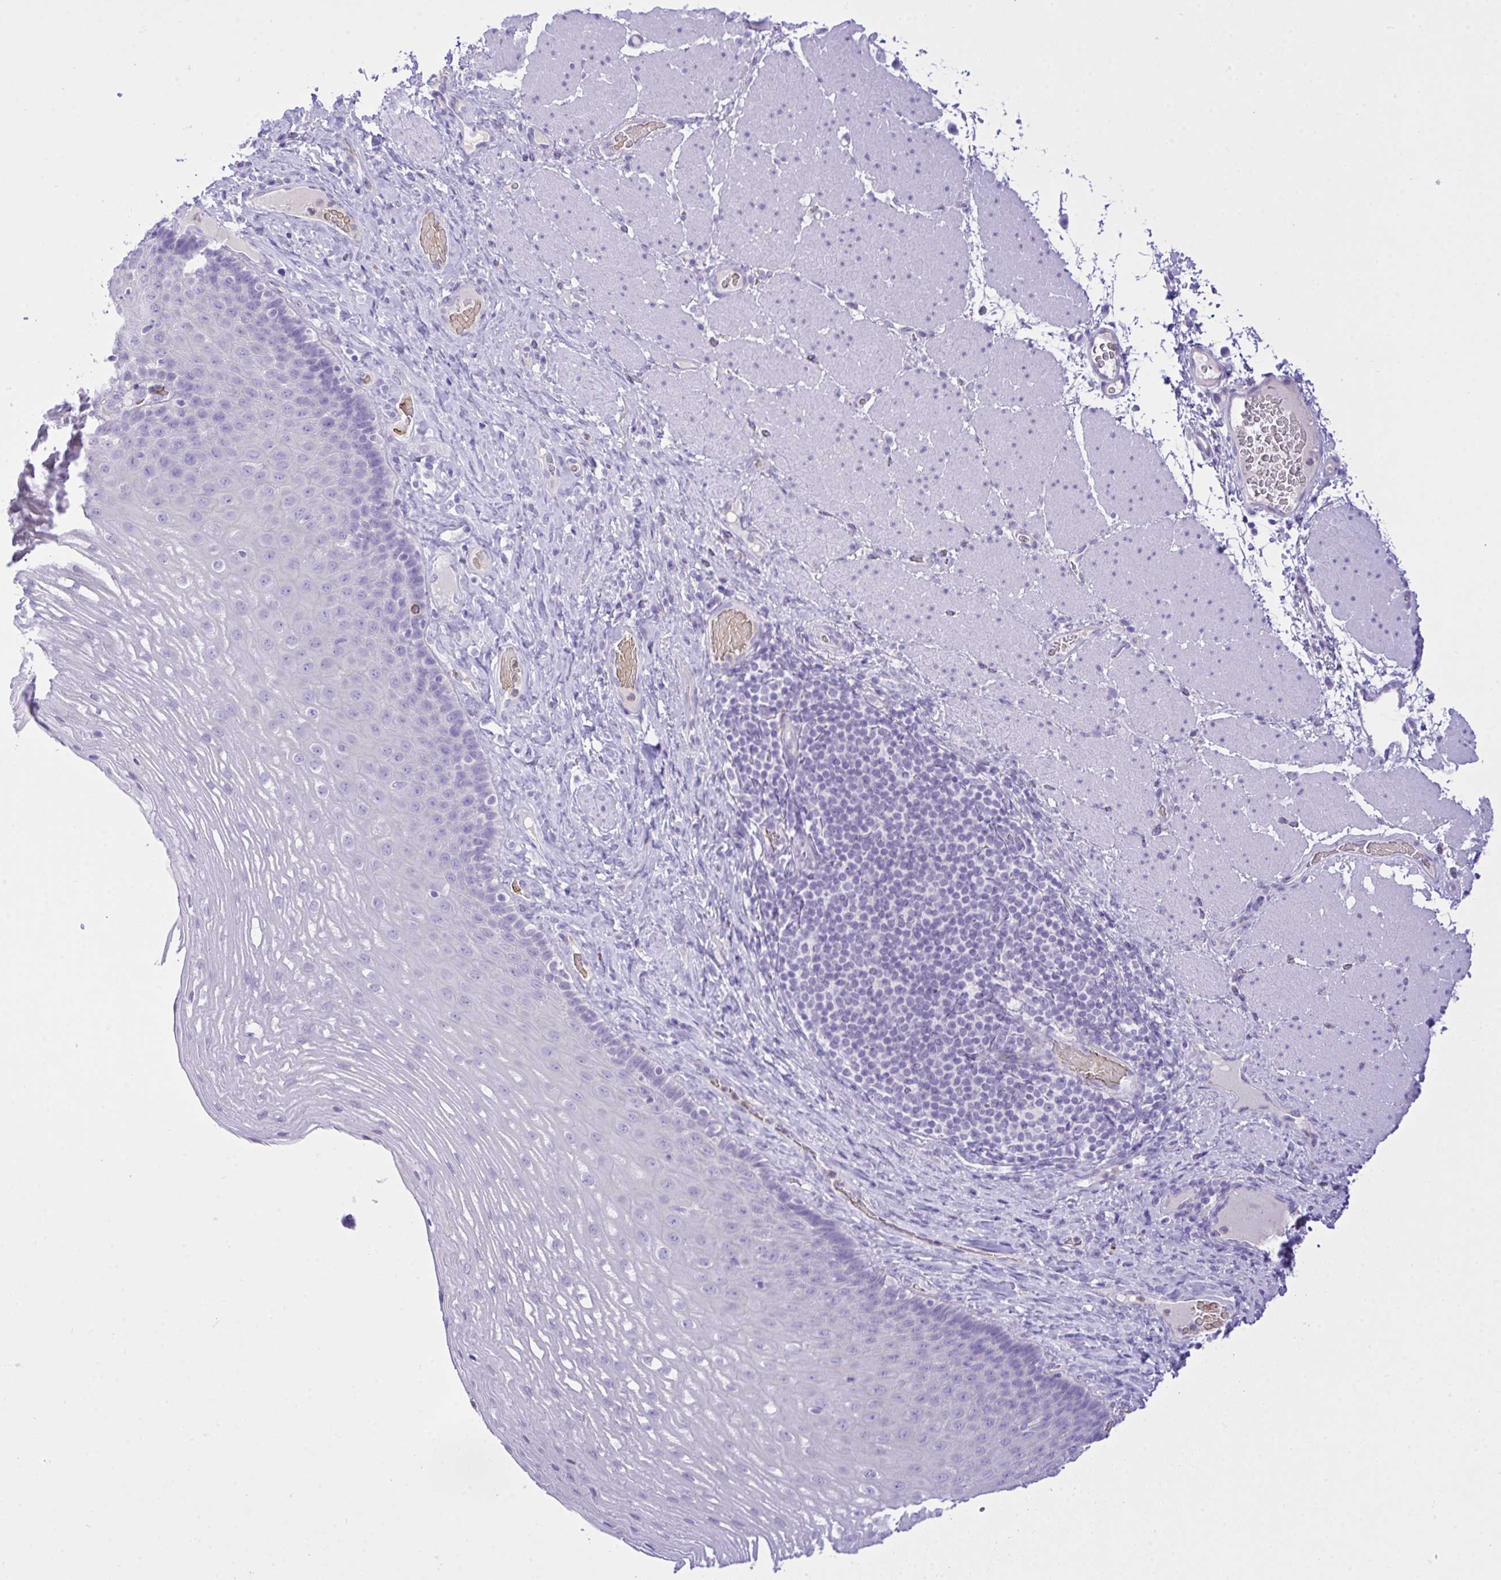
{"staining": {"intensity": "negative", "quantity": "none", "location": "none"}, "tissue": "esophagus", "cell_type": "Squamous epithelial cells", "image_type": "normal", "snomed": [{"axis": "morphology", "description": "Normal tissue, NOS"}, {"axis": "topography", "description": "Esophagus"}], "caption": "The histopathology image displays no staining of squamous epithelial cells in unremarkable esophagus. The staining is performed using DAB brown chromogen with nuclei counter-stained in using hematoxylin.", "gene": "ZNF221", "patient": {"sex": "male", "age": 62}}